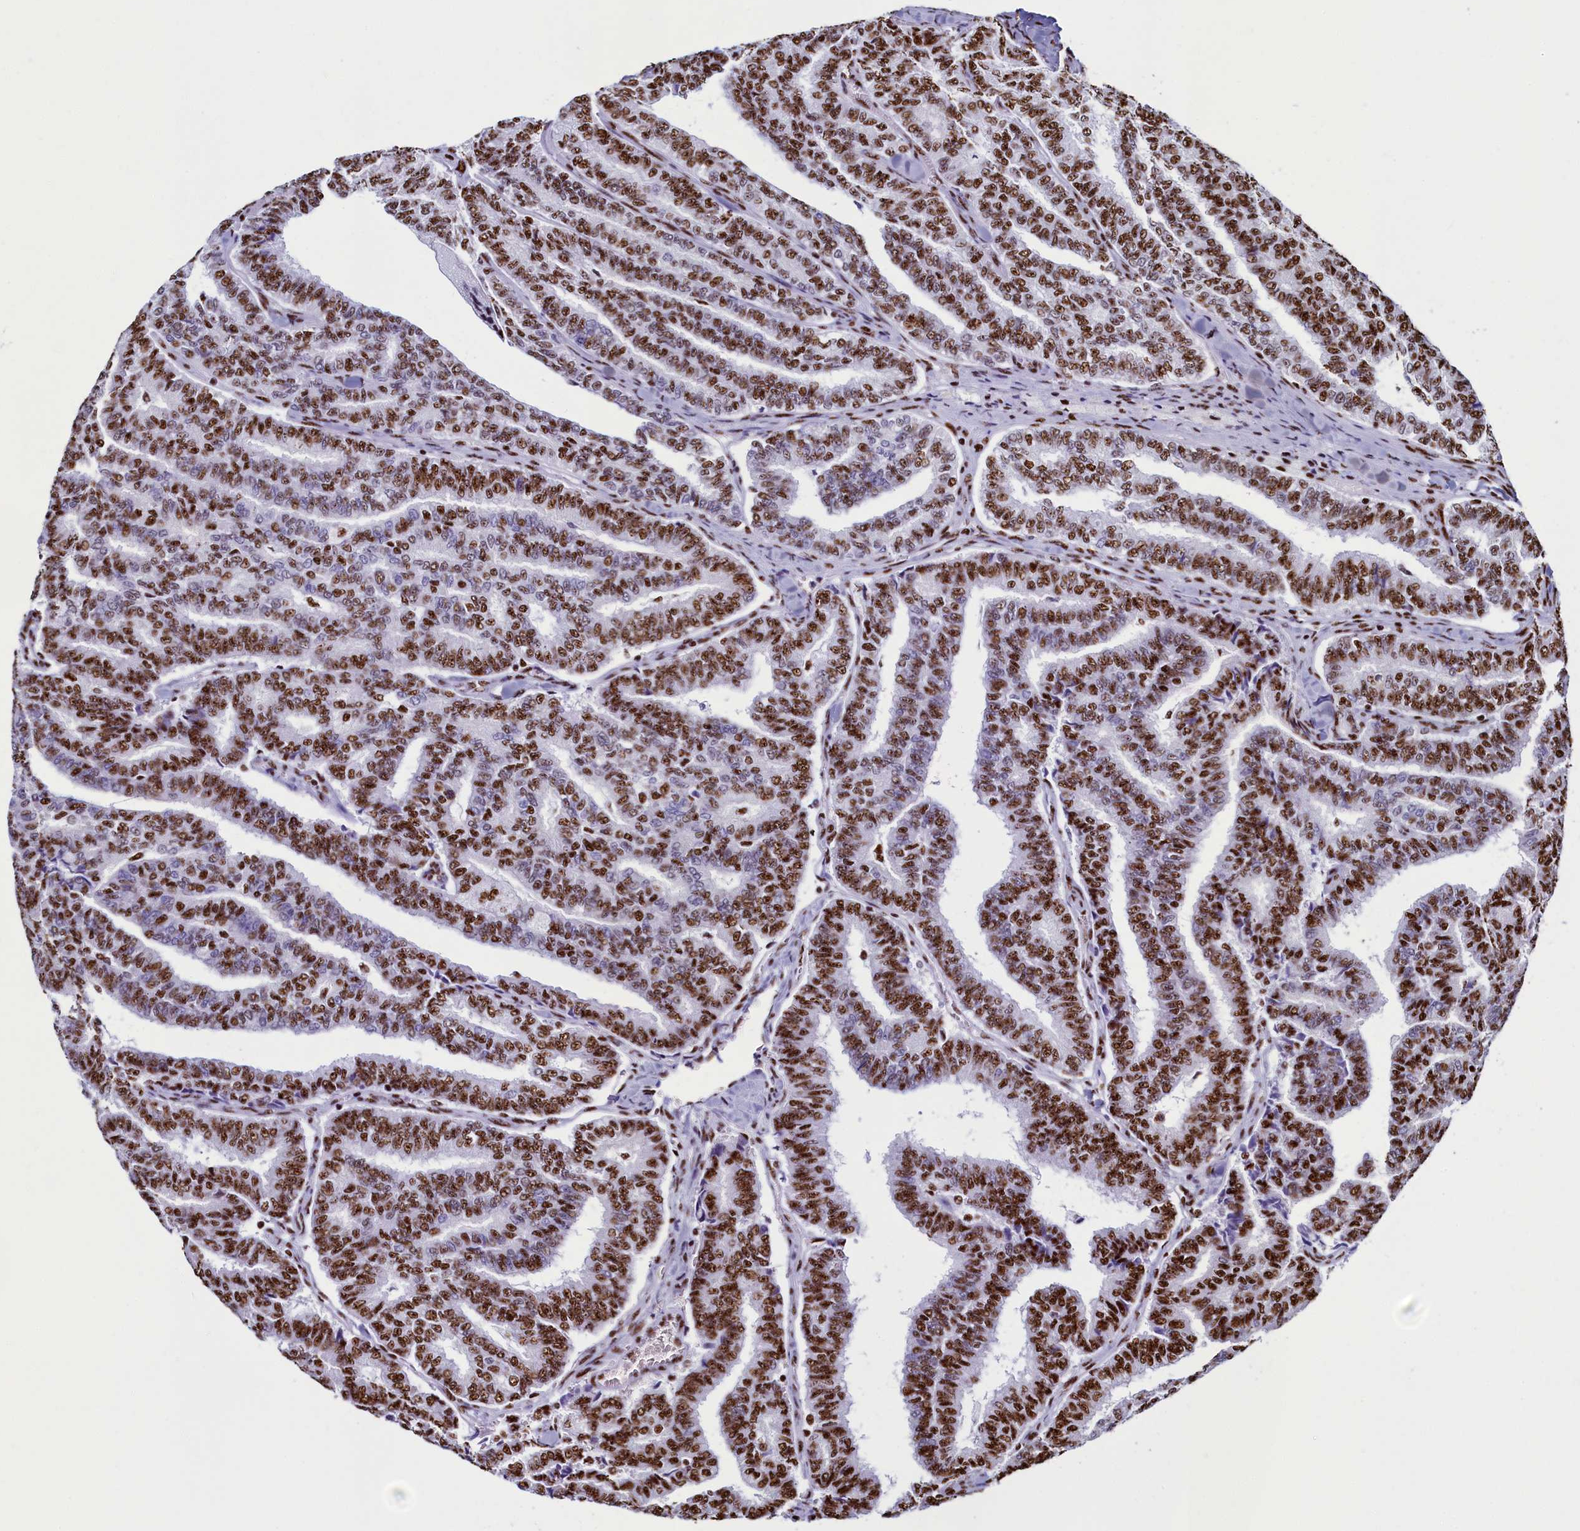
{"staining": {"intensity": "strong", "quantity": ">75%", "location": "nuclear"}, "tissue": "thyroid cancer", "cell_type": "Tumor cells", "image_type": "cancer", "snomed": [{"axis": "morphology", "description": "Papillary adenocarcinoma, NOS"}, {"axis": "topography", "description": "Thyroid gland"}], "caption": "Tumor cells display high levels of strong nuclear positivity in about >75% of cells in thyroid cancer (papillary adenocarcinoma). The staining is performed using DAB brown chromogen to label protein expression. The nuclei are counter-stained blue using hematoxylin.", "gene": "SRRM2", "patient": {"sex": "female", "age": 35}}